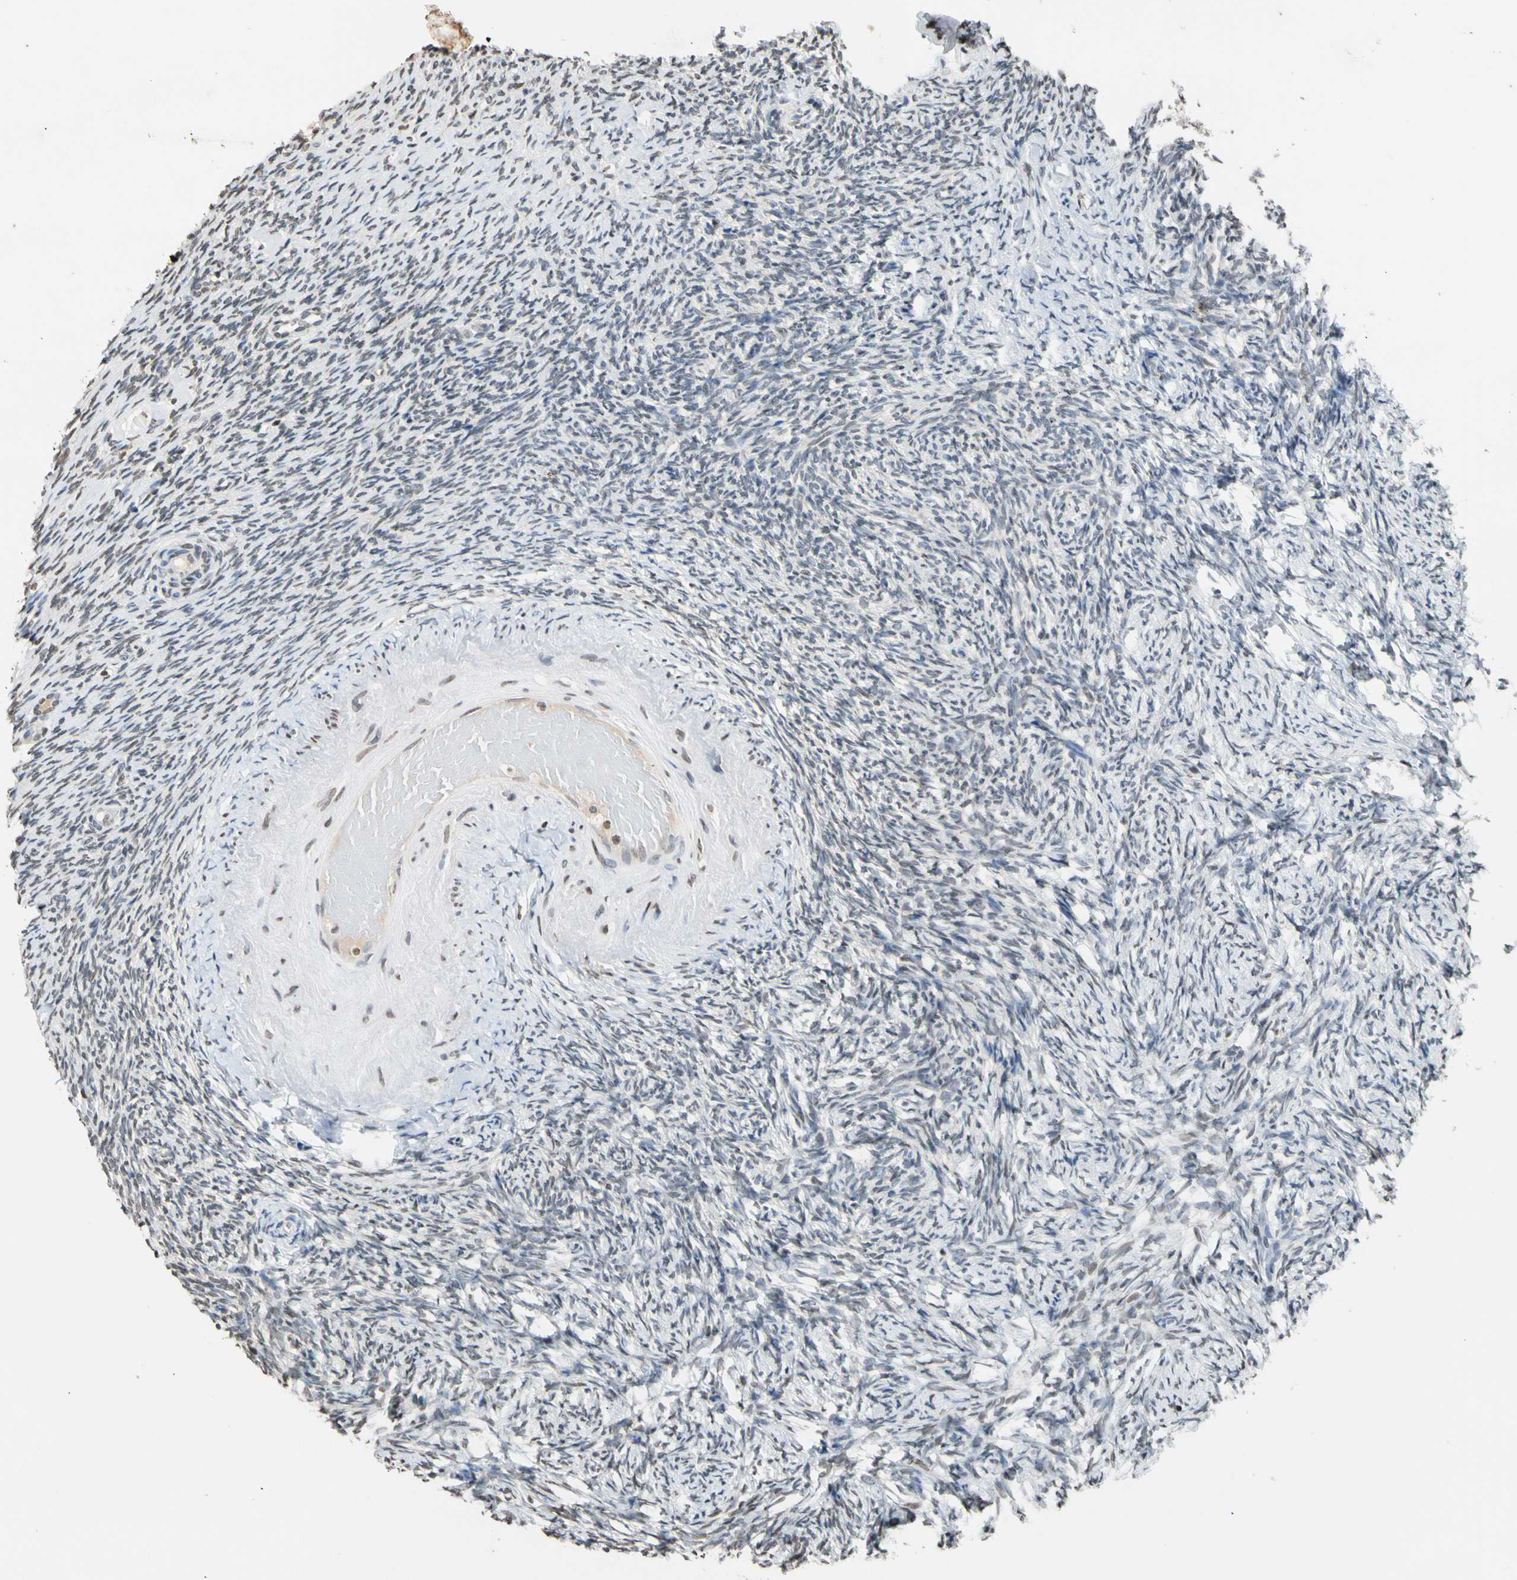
{"staining": {"intensity": "weak", "quantity": "<25%", "location": "nuclear"}, "tissue": "ovary", "cell_type": "Ovarian stroma cells", "image_type": "normal", "snomed": [{"axis": "morphology", "description": "Normal tissue, NOS"}, {"axis": "topography", "description": "Ovary"}], "caption": "Immunohistochemistry histopathology image of normal ovary: ovary stained with DAB reveals no significant protein positivity in ovarian stroma cells. (Stains: DAB IHC with hematoxylin counter stain, Microscopy: brightfield microscopy at high magnification).", "gene": "GPX4", "patient": {"sex": "female", "age": 60}}